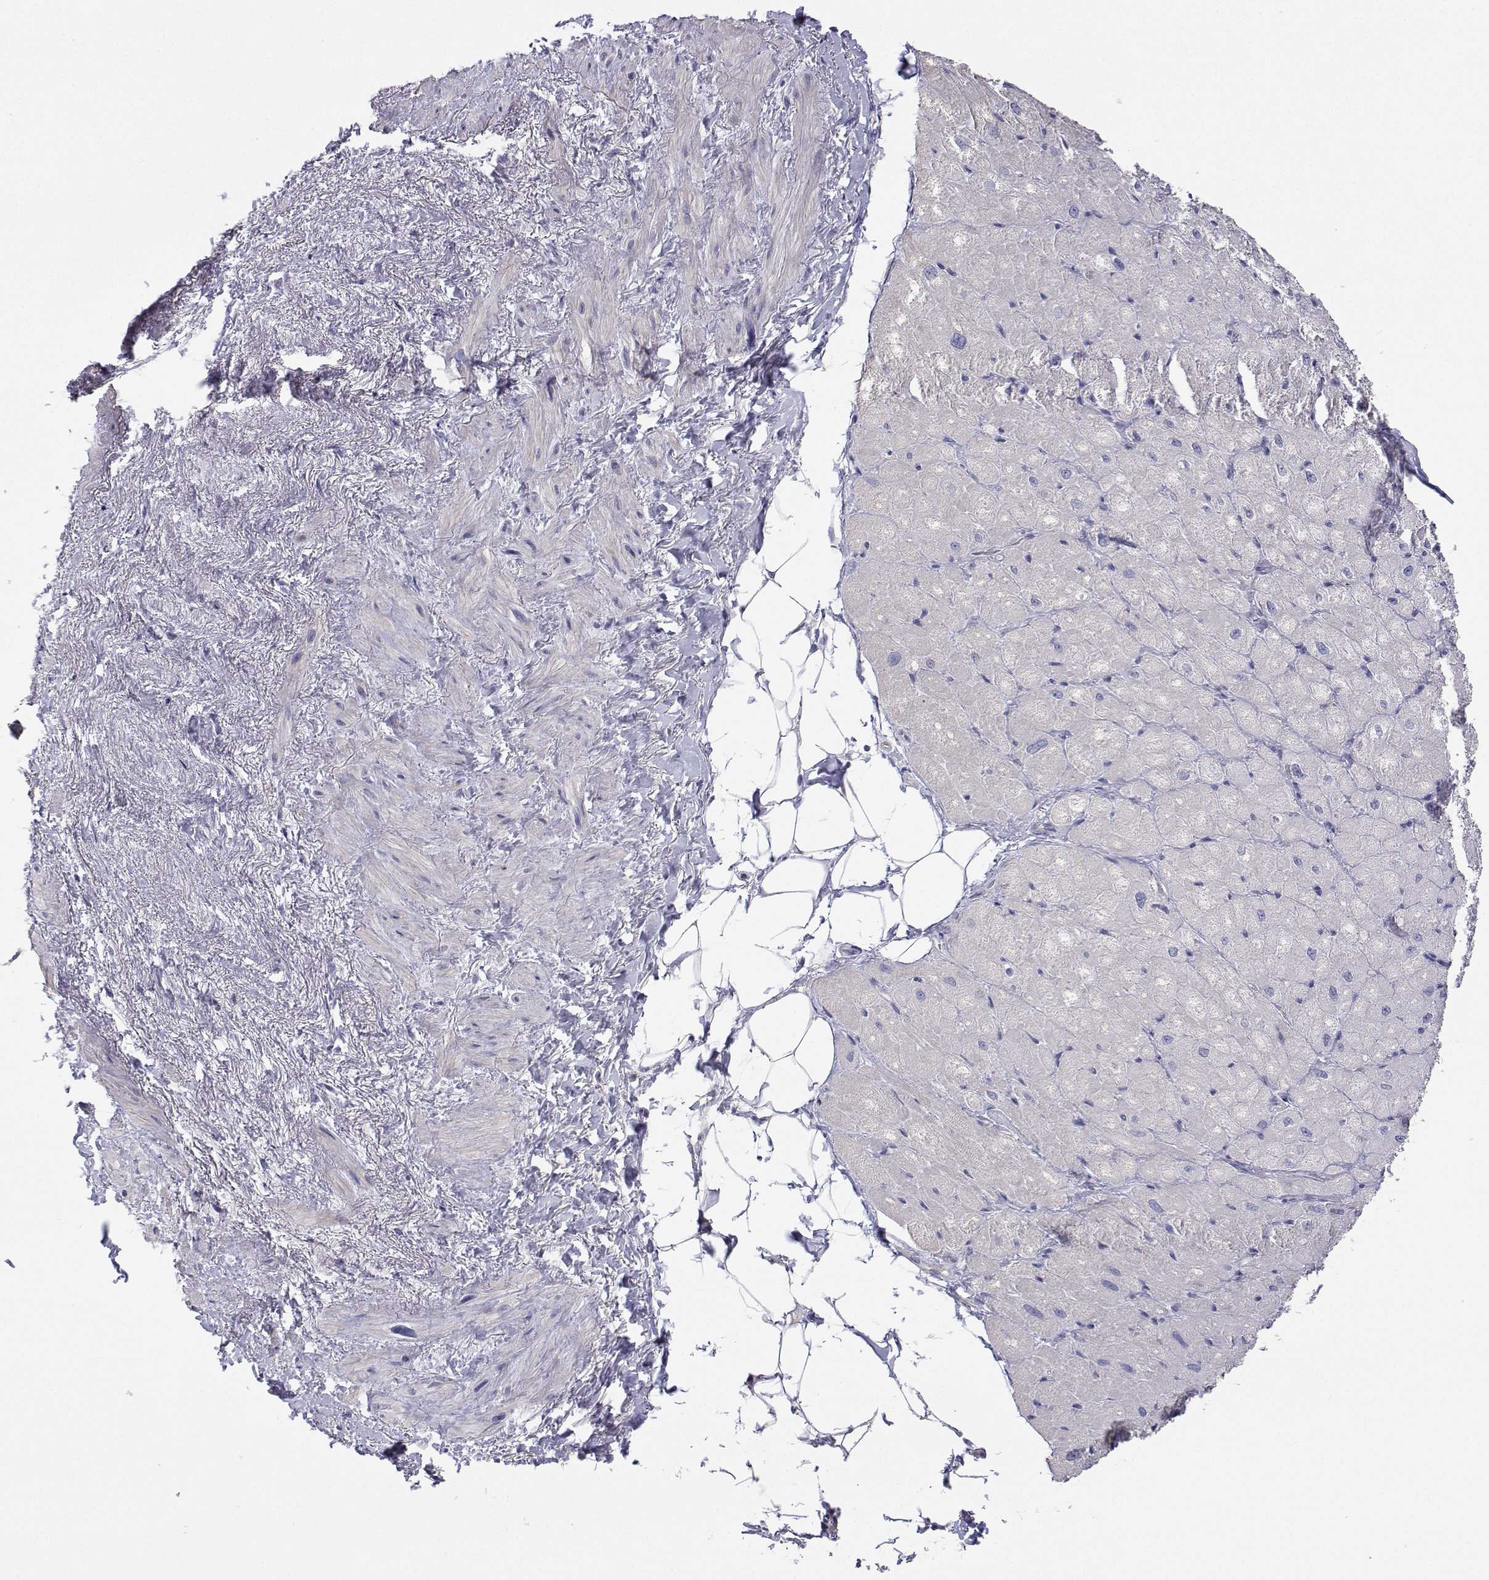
{"staining": {"intensity": "negative", "quantity": "none", "location": "none"}, "tissue": "heart muscle", "cell_type": "Cardiomyocytes", "image_type": "normal", "snomed": [{"axis": "morphology", "description": "Normal tissue, NOS"}, {"axis": "topography", "description": "Heart"}], "caption": "High power microscopy histopathology image of an immunohistochemistry micrograph of benign heart muscle, revealing no significant expression in cardiomyocytes. (Stains: DAB immunohistochemistry (IHC) with hematoxylin counter stain, Microscopy: brightfield microscopy at high magnification).", "gene": "ANKRD65", "patient": {"sex": "male", "age": 62}}